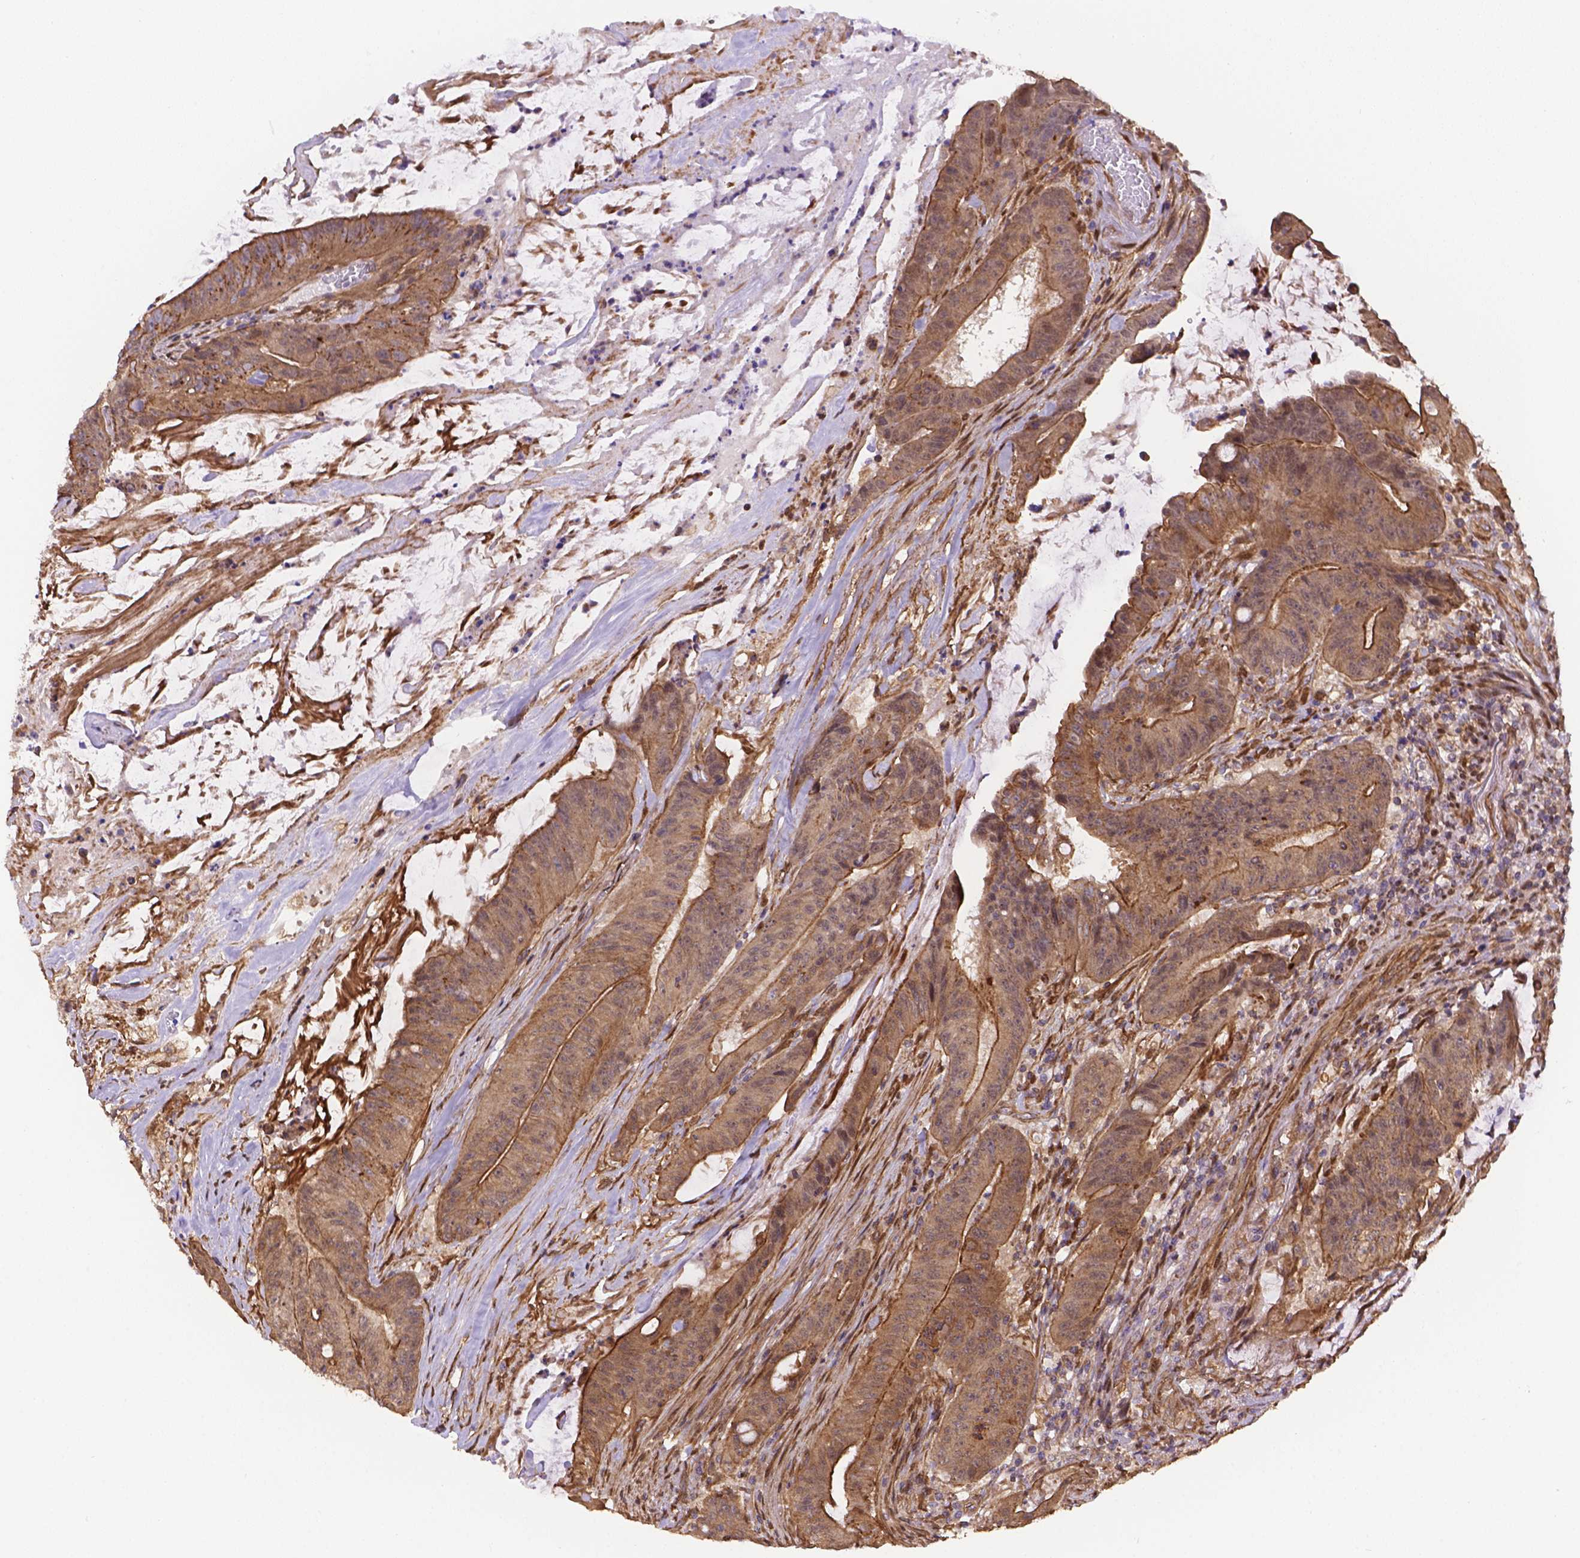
{"staining": {"intensity": "weak", "quantity": ">75%", "location": "cytoplasmic/membranous"}, "tissue": "colorectal cancer", "cell_type": "Tumor cells", "image_type": "cancer", "snomed": [{"axis": "morphology", "description": "Adenocarcinoma, NOS"}, {"axis": "topography", "description": "Colon"}], "caption": "IHC histopathology image of neoplastic tissue: human colorectal cancer (adenocarcinoma) stained using IHC displays low levels of weak protein expression localized specifically in the cytoplasmic/membranous of tumor cells, appearing as a cytoplasmic/membranous brown color.", "gene": "YAP1", "patient": {"sex": "male", "age": 33}}